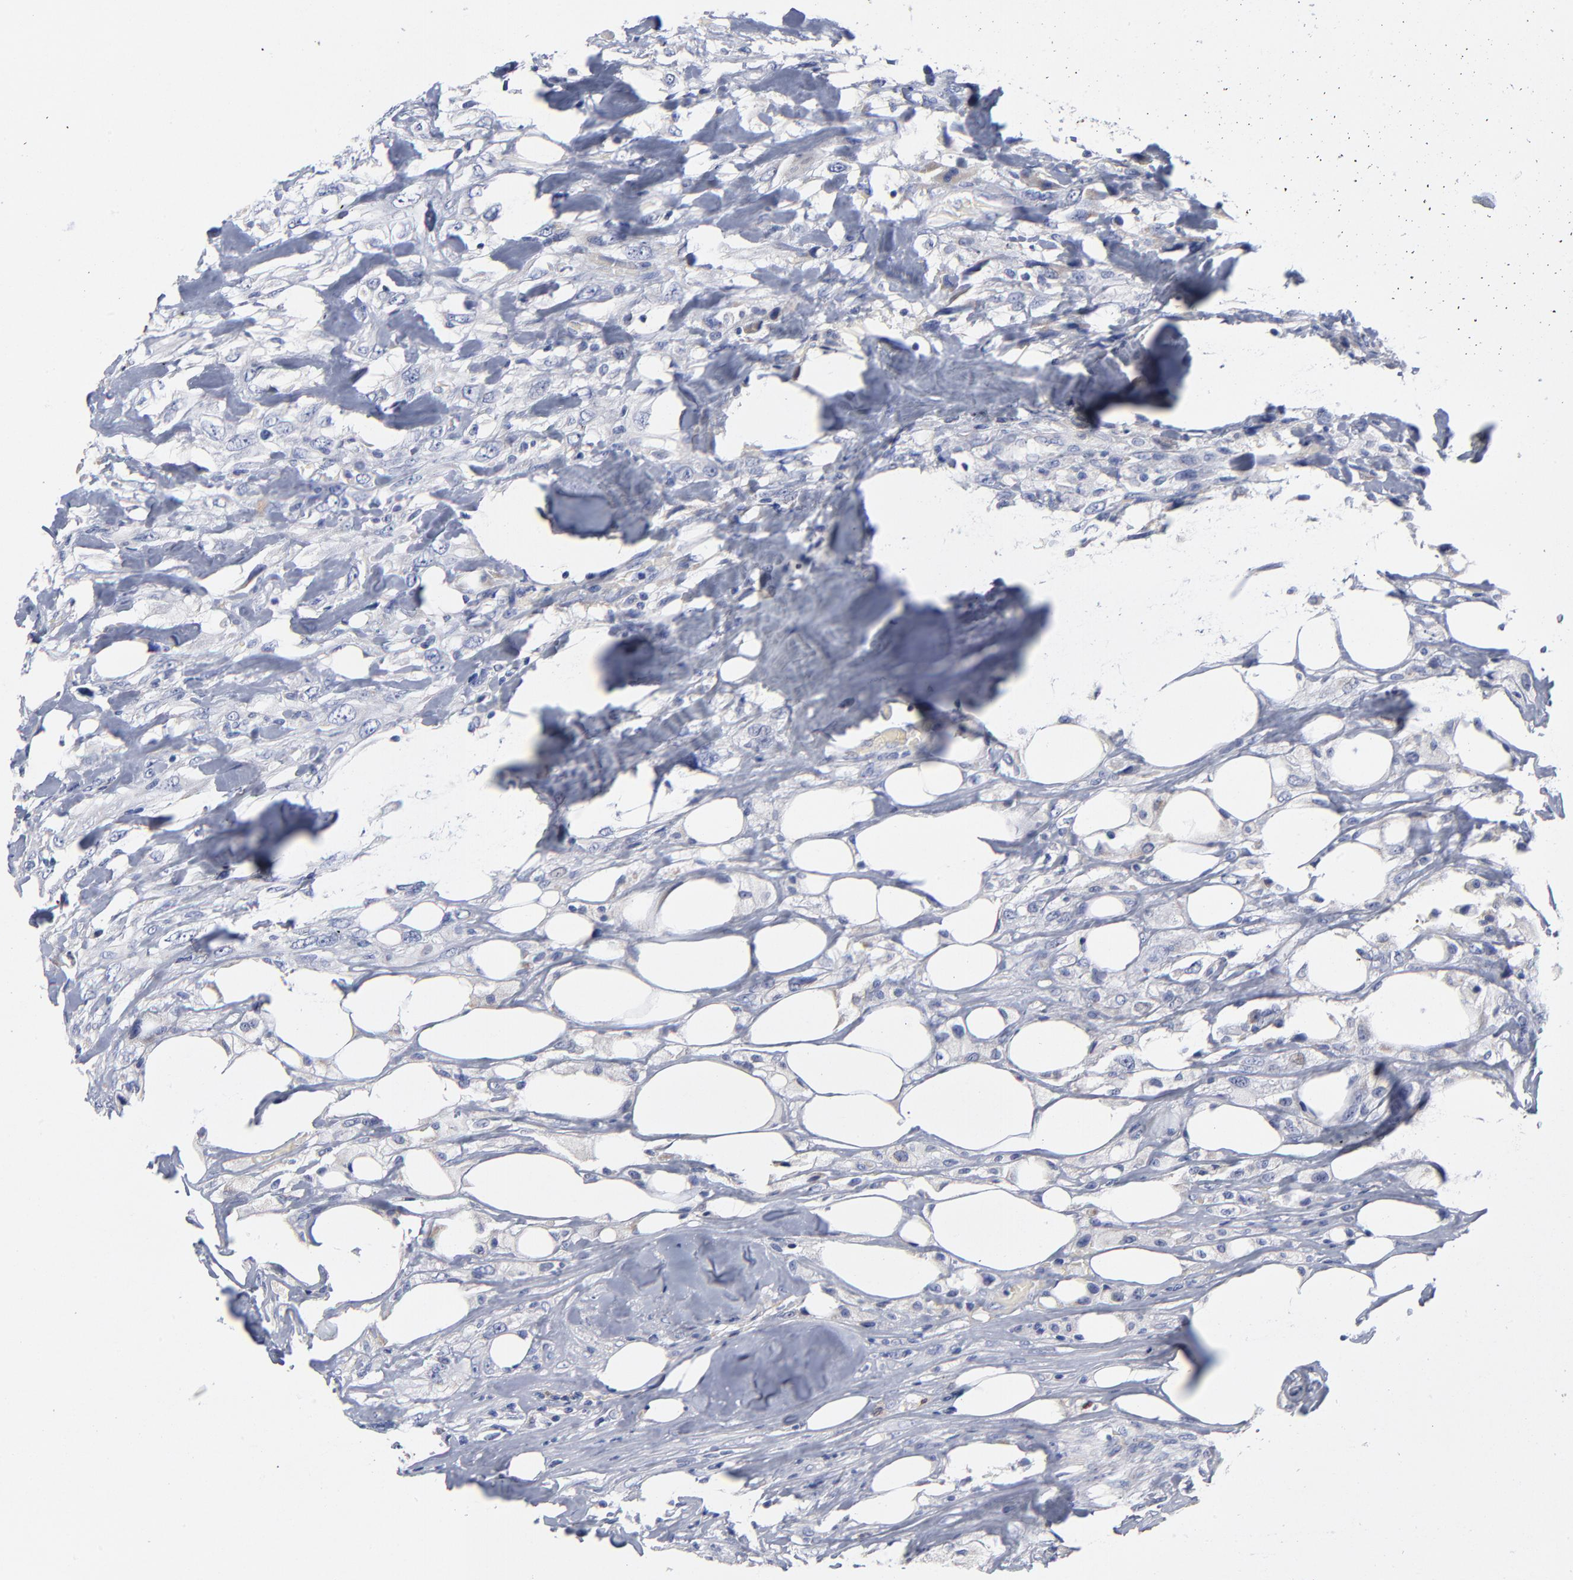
{"staining": {"intensity": "negative", "quantity": "none", "location": "none"}, "tissue": "breast cancer", "cell_type": "Tumor cells", "image_type": "cancer", "snomed": [{"axis": "morphology", "description": "Neoplasm, malignant, NOS"}, {"axis": "topography", "description": "Breast"}], "caption": "Breast cancer was stained to show a protein in brown. There is no significant positivity in tumor cells.", "gene": "PTP4A1", "patient": {"sex": "female", "age": 50}}